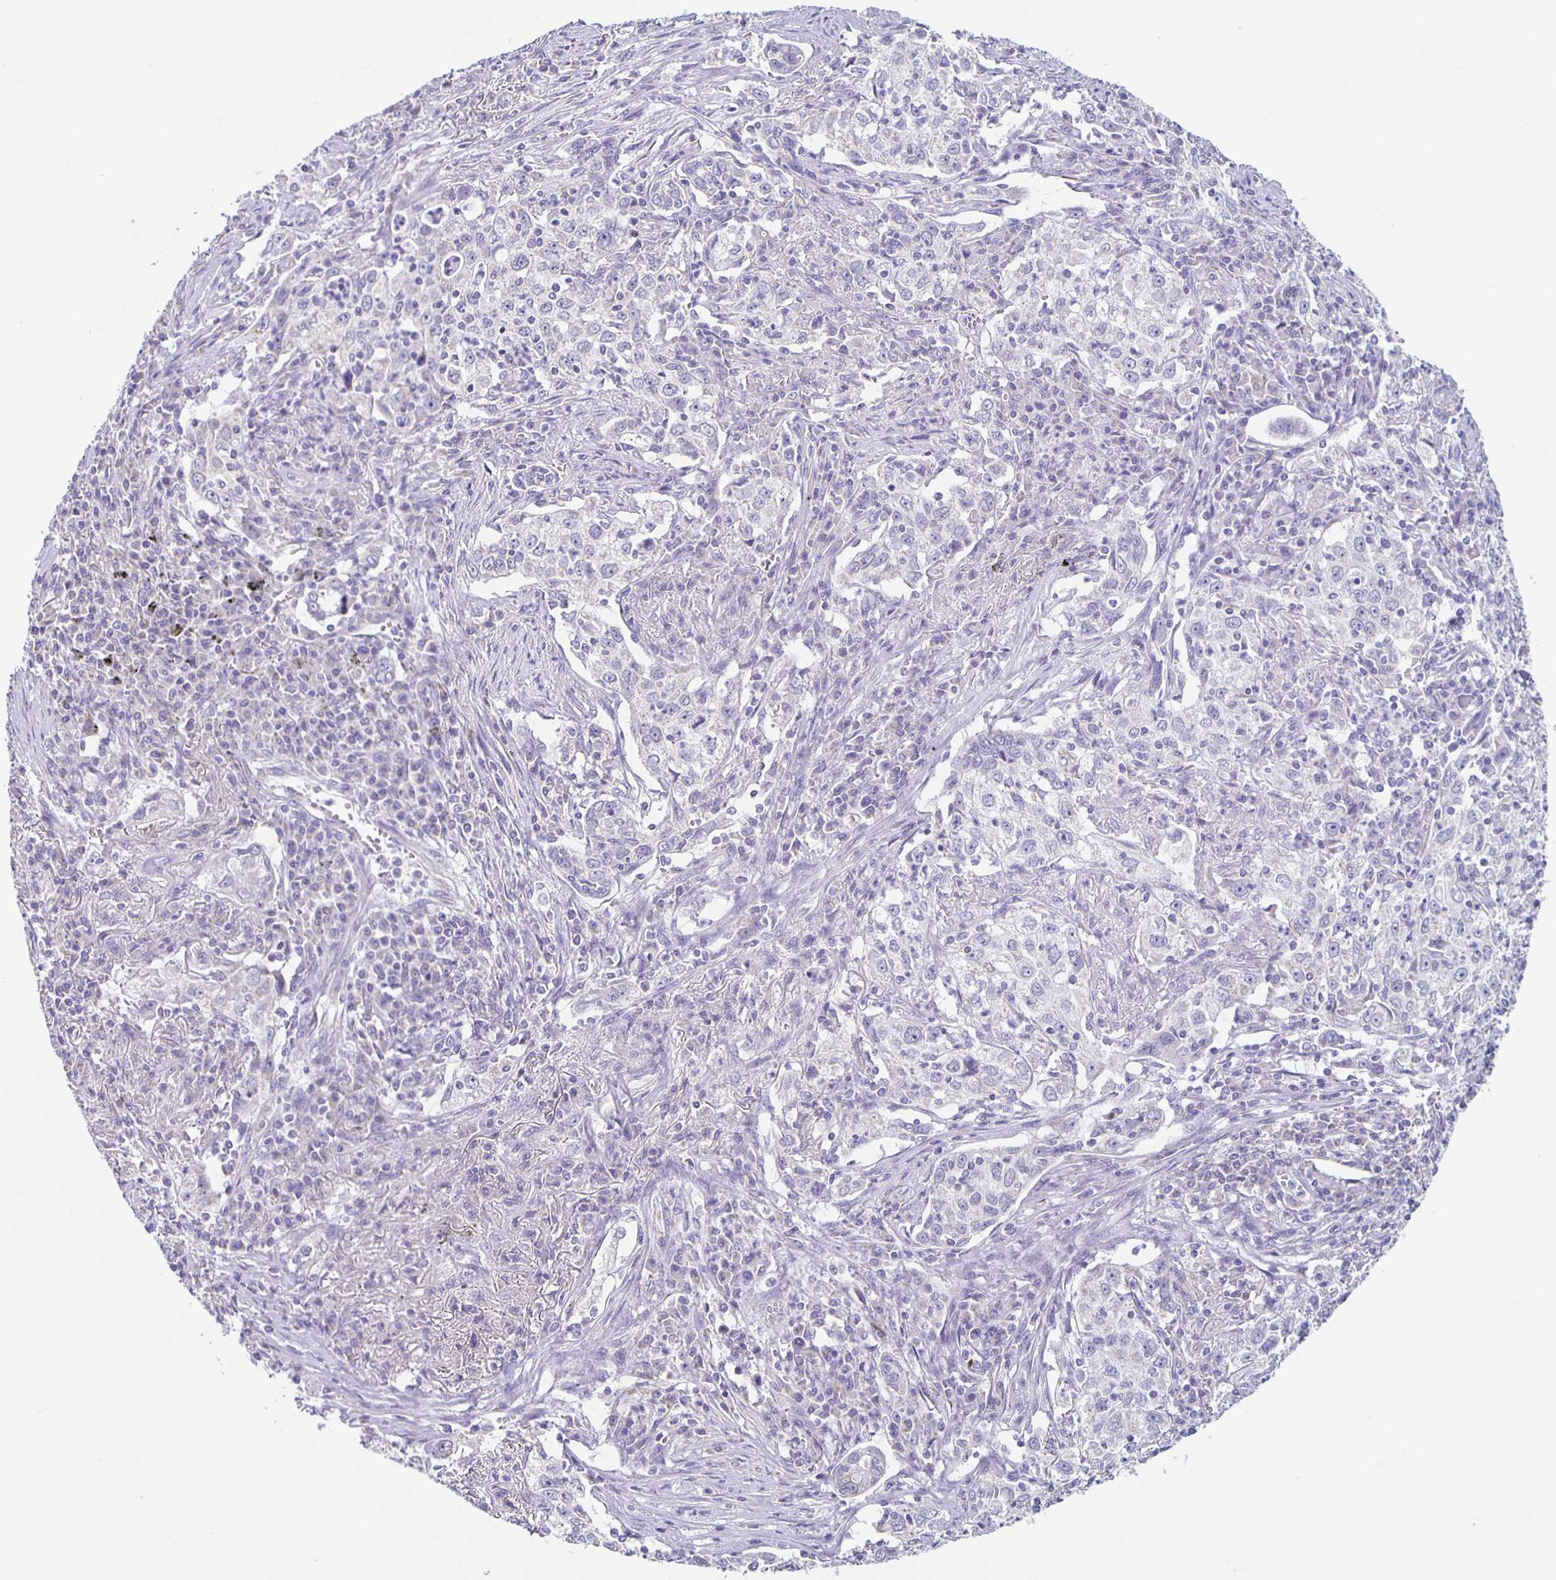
{"staining": {"intensity": "negative", "quantity": "none", "location": "none"}, "tissue": "lung cancer", "cell_type": "Tumor cells", "image_type": "cancer", "snomed": [{"axis": "morphology", "description": "Squamous cell carcinoma, NOS"}, {"axis": "topography", "description": "Lung"}], "caption": "An IHC photomicrograph of lung cancer (squamous cell carcinoma) is shown. There is no staining in tumor cells of lung cancer (squamous cell carcinoma). (Immunohistochemistry (ihc), brightfield microscopy, high magnification).", "gene": "TPPP", "patient": {"sex": "male", "age": 71}}